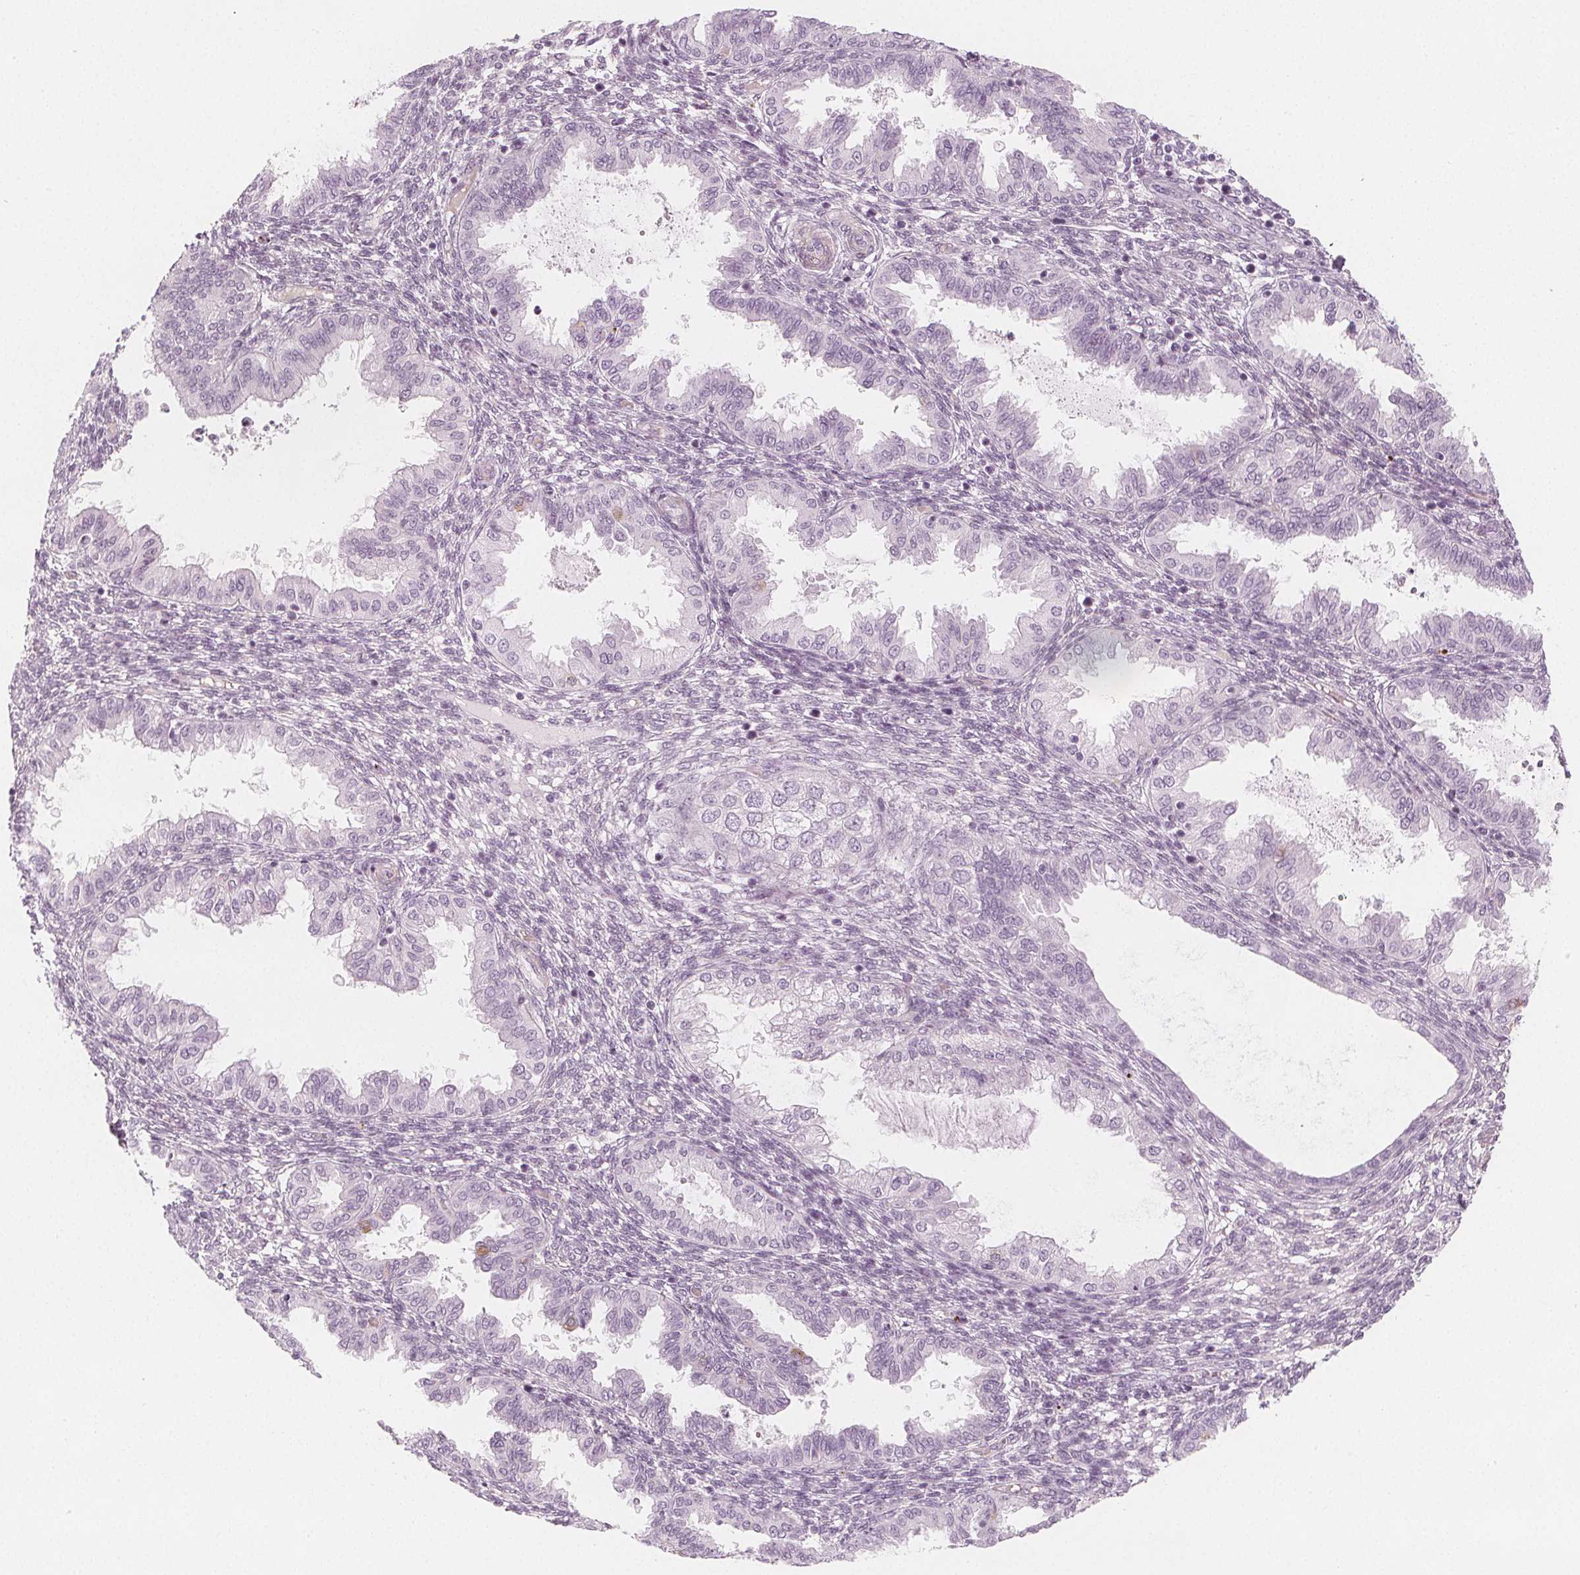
{"staining": {"intensity": "negative", "quantity": "none", "location": "none"}, "tissue": "endometrium", "cell_type": "Cells in endometrial stroma", "image_type": "normal", "snomed": [{"axis": "morphology", "description": "Normal tissue, NOS"}, {"axis": "topography", "description": "Endometrium"}], "caption": "The photomicrograph displays no significant staining in cells in endometrial stroma of endometrium.", "gene": "MAP1A", "patient": {"sex": "female", "age": 33}}